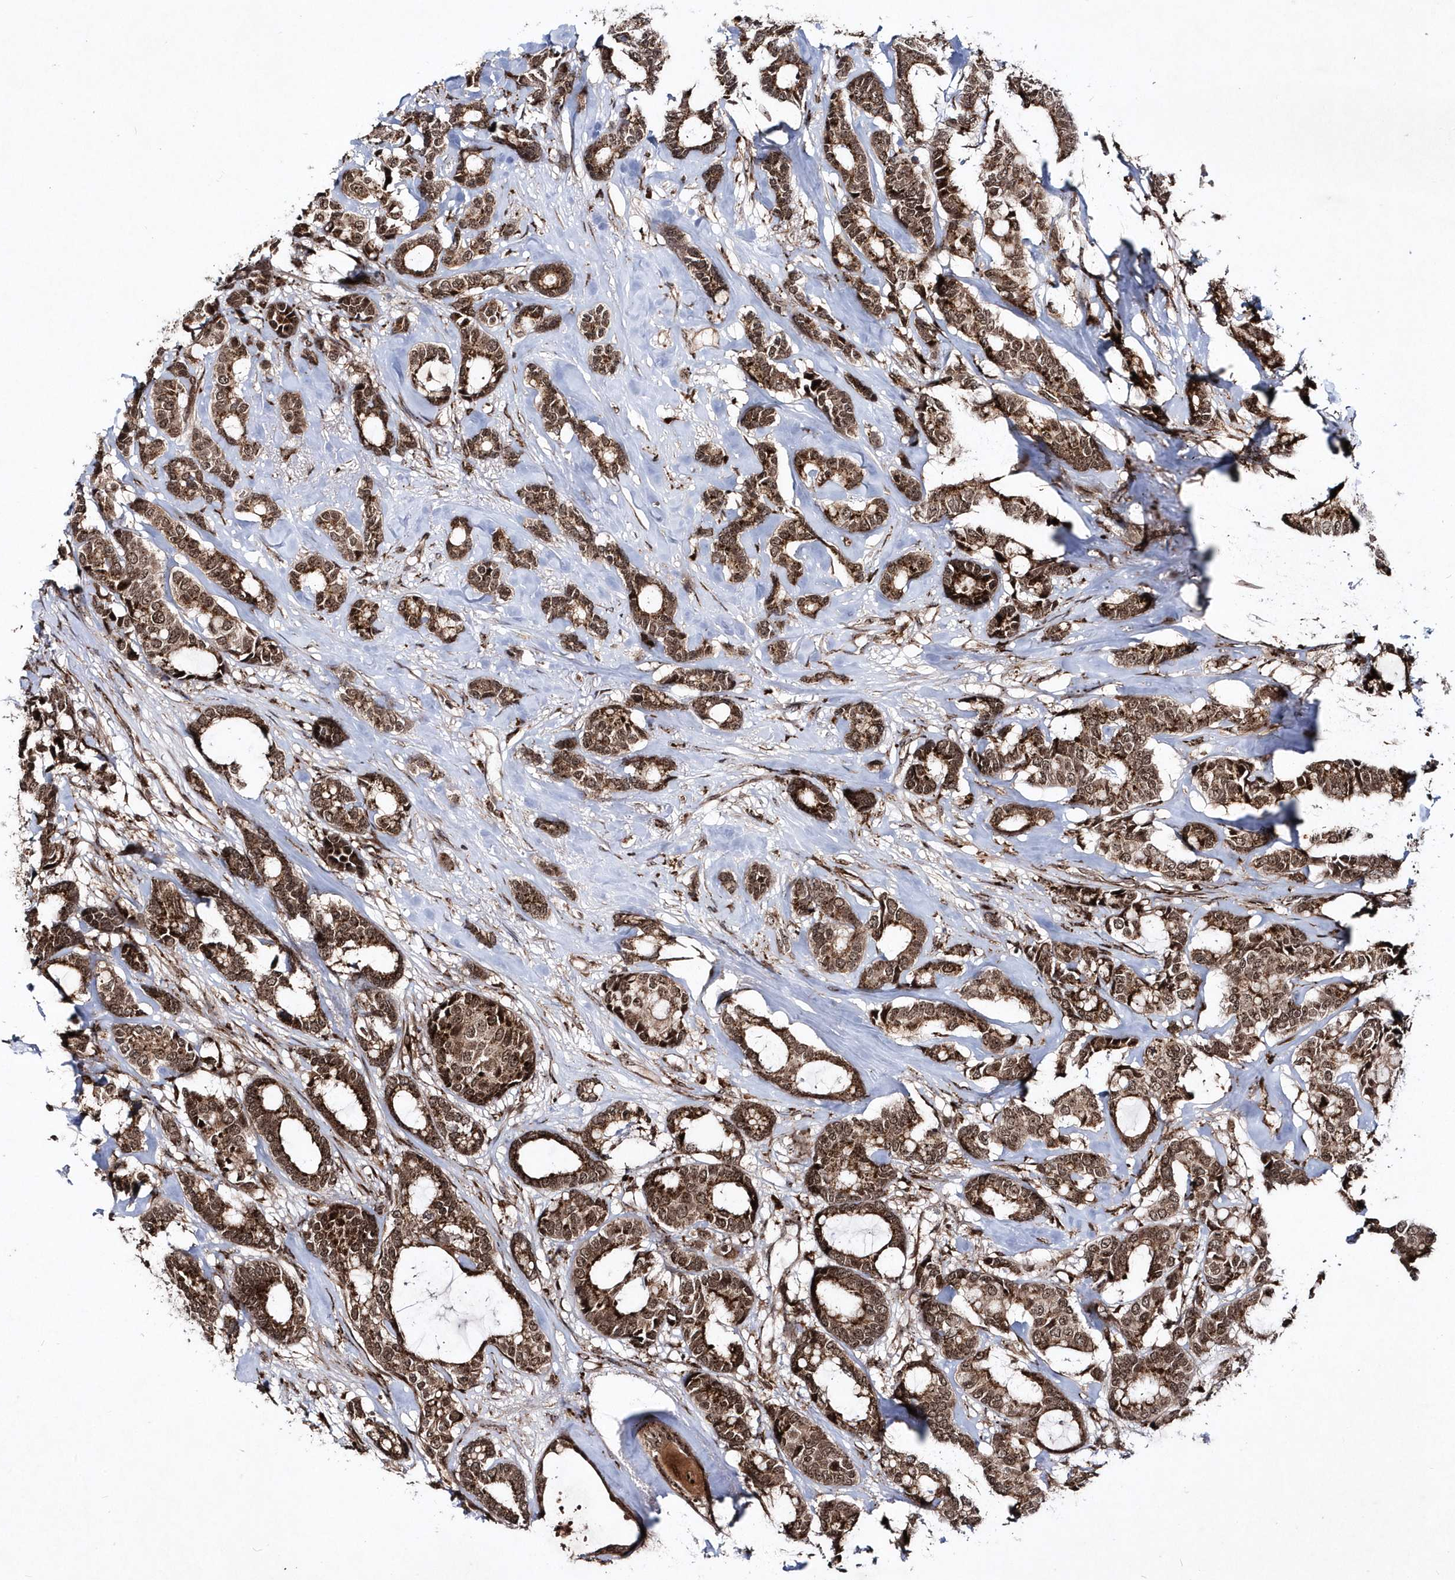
{"staining": {"intensity": "moderate", "quantity": ">75%", "location": "cytoplasmic/membranous,nuclear"}, "tissue": "breast cancer", "cell_type": "Tumor cells", "image_type": "cancer", "snomed": [{"axis": "morphology", "description": "Duct carcinoma"}, {"axis": "topography", "description": "Breast"}], "caption": "Human invasive ductal carcinoma (breast) stained with a brown dye shows moderate cytoplasmic/membranous and nuclear positive expression in approximately >75% of tumor cells.", "gene": "SOWAHB", "patient": {"sex": "female", "age": 87}}